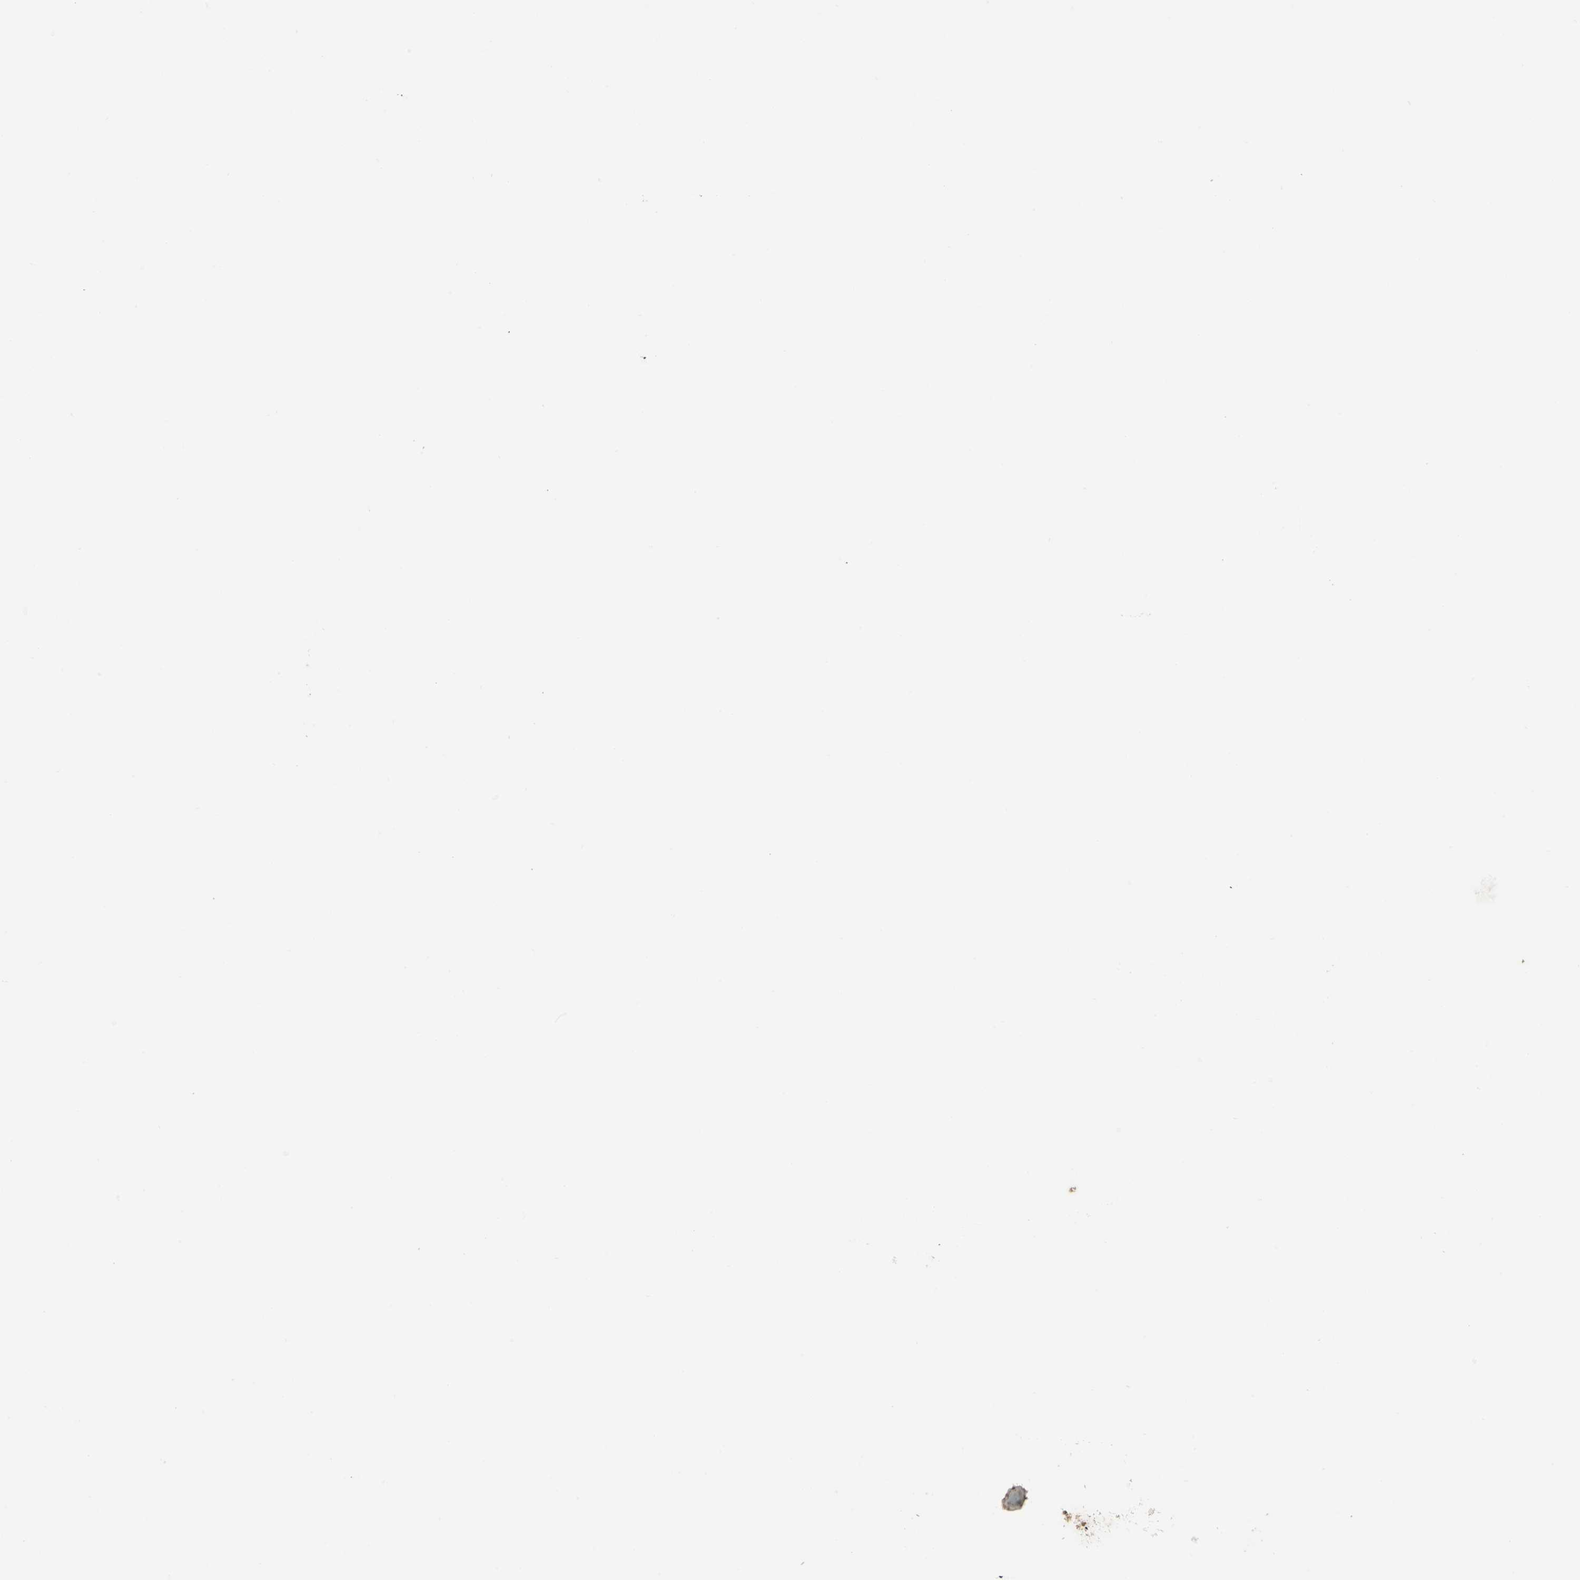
{"staining": {"intensity": "moderate", "quantity": "25%-75%", "location": "cytoplasmic/membranous"}, "tissue": "testis cancer", "cell_type": "Tumor cells", "image_type": "cancer", "snomed": [{"axis": "morphology", "description": "Carcinoma, Embryonal, NOS"}, {"axis": "topography", "description": "Testis"}], "caption": "Immunohistochemistry (IHC) of human testis embryonal carcinoma shows medium levels of moderate cytoplasmic/membranous expression in about 25%-75% of tumor cells.", "gene": "PLAGL2", "patient": {"sex": "male", "age": 21}}